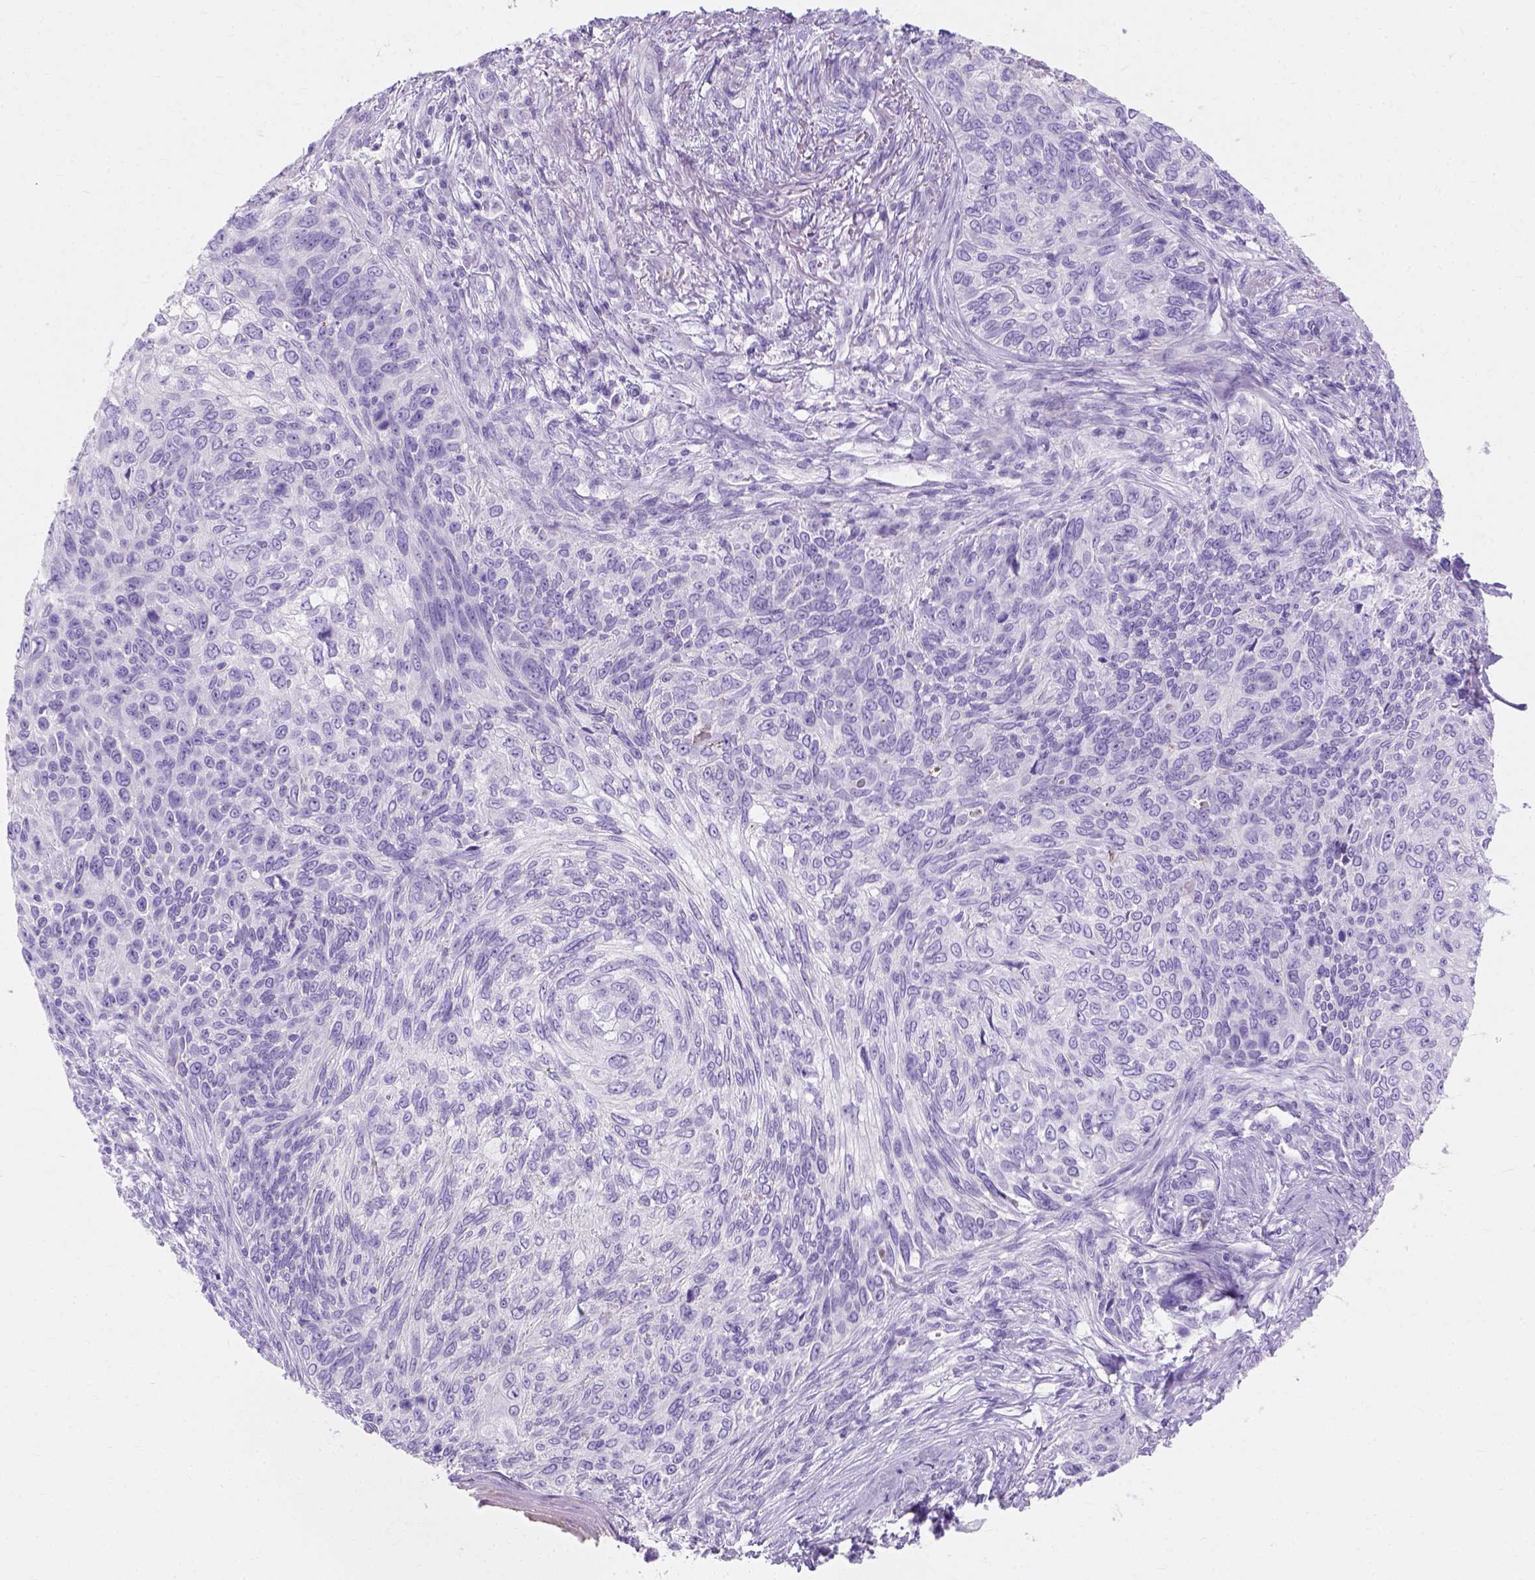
{"staining": {"intensity": "negative", "quantity": "none", "location": "none"}, "tissue": "skin cancer", "cell_type": "Tumor cells", "image_type": "cancer", "snomed": [{"axis": "morphology", "description": "Squamous cell carcinoma, NOS"}, {"axis": "topography", "description": "Skin"}], "caption": "IHC image of neoplastic tissue: squamous cell carcinoma (skin) stained with DAB shows no significant protein staining in tumor cells.", "gene": "MYH15", "patient": {"sex": "male", "age": 92}}